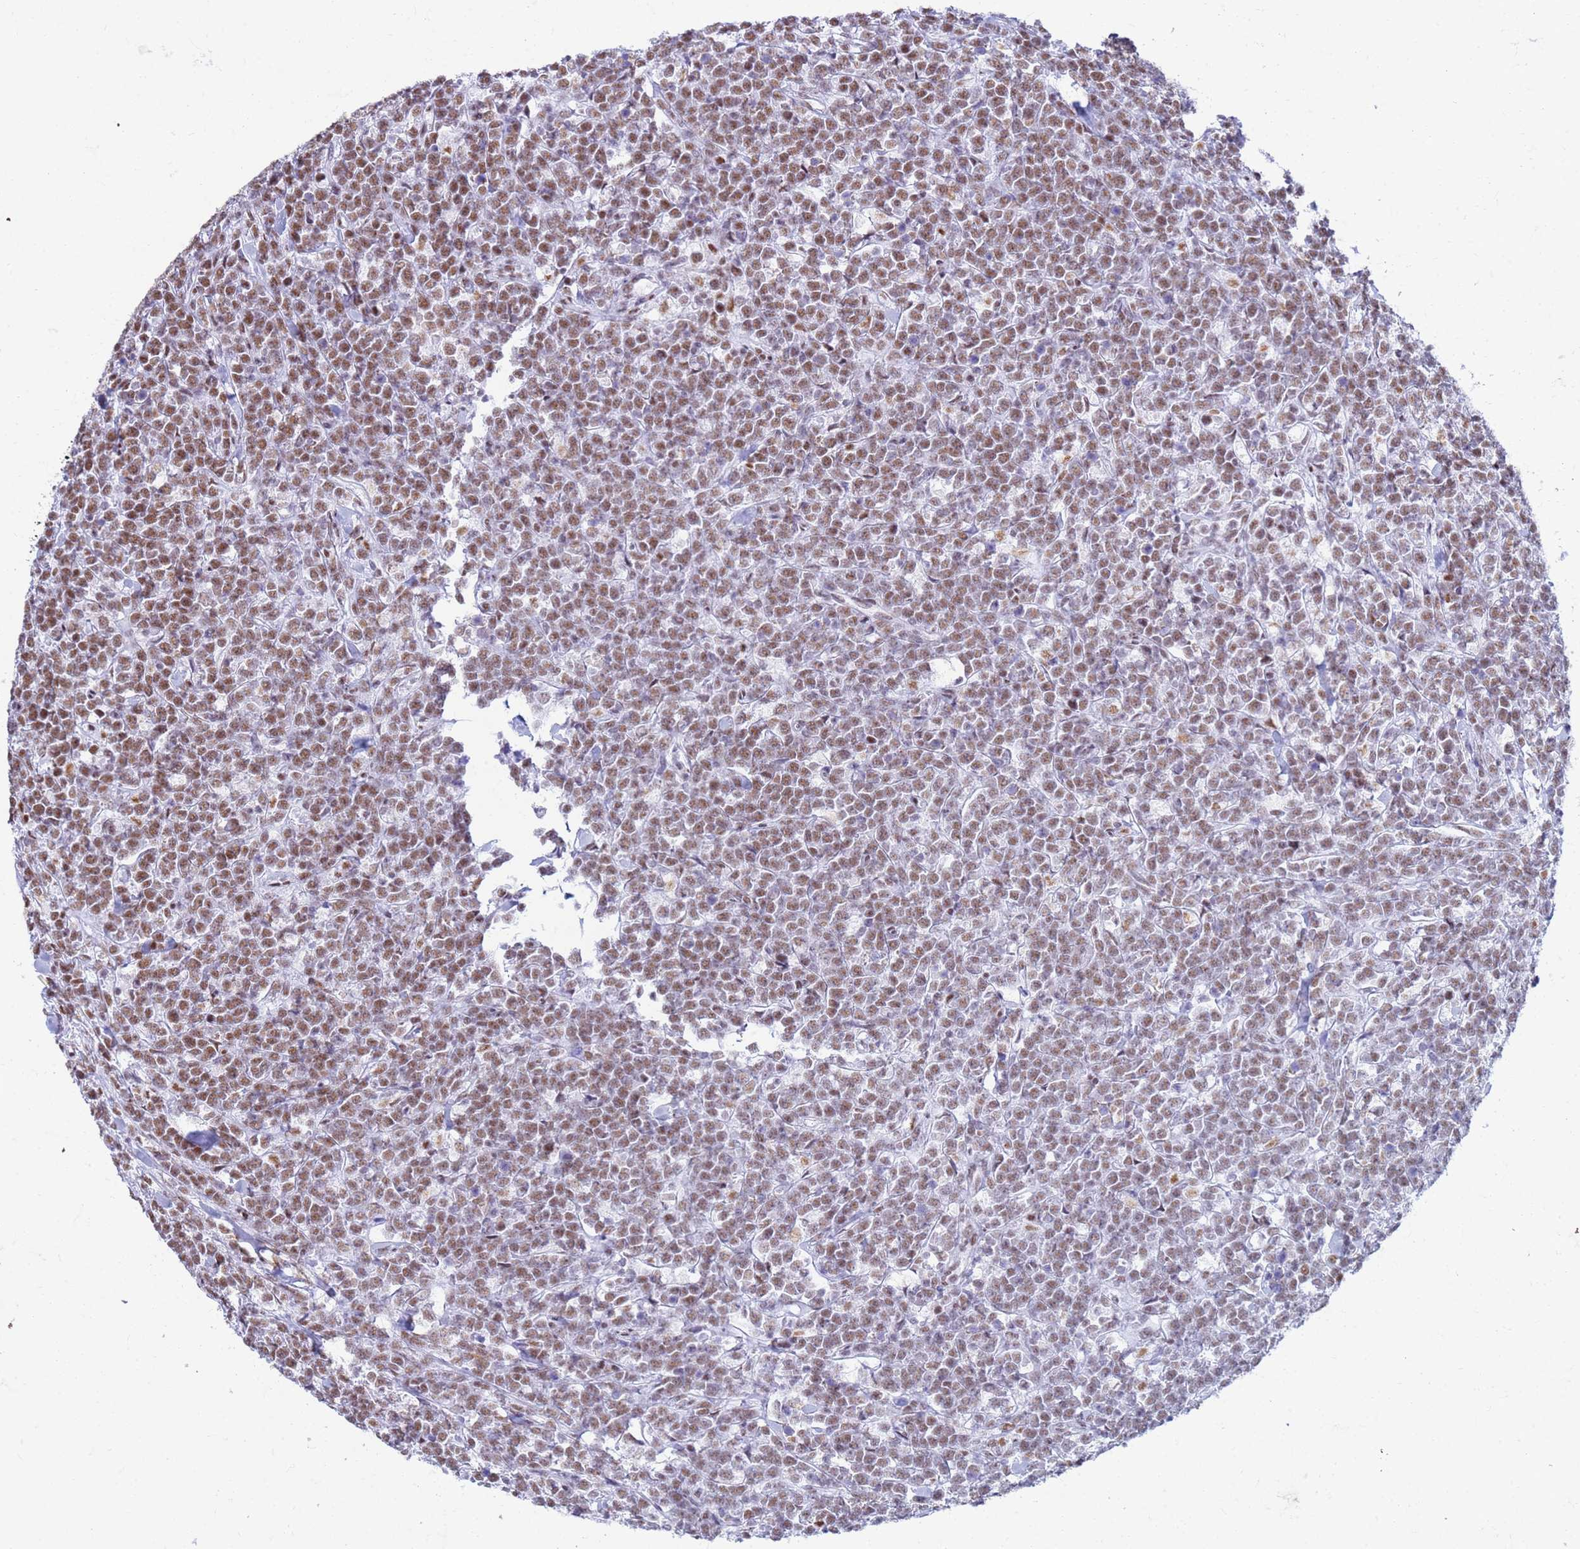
{"staining": {"intensity": "moderate", "quantity": "25%-75%", "location": "nuclear"}, "tissue": "lymphoma", "cell_type": "Tumor cells", "image_type": "cancer", "snomed": [{"axis": "morphology", "description": "Malignant lymphoma, non-Hodgkin's type, High grade"}, {"axis": "topography", "description": "Small intestine"}], "caption": "Tumor cells exhibit medium levels of moderate nuclear expression in approximately 25%-75% of cells in lymphoma.", "gene": "FAM170B", "patient": {"sex": "male", "age": 8}}